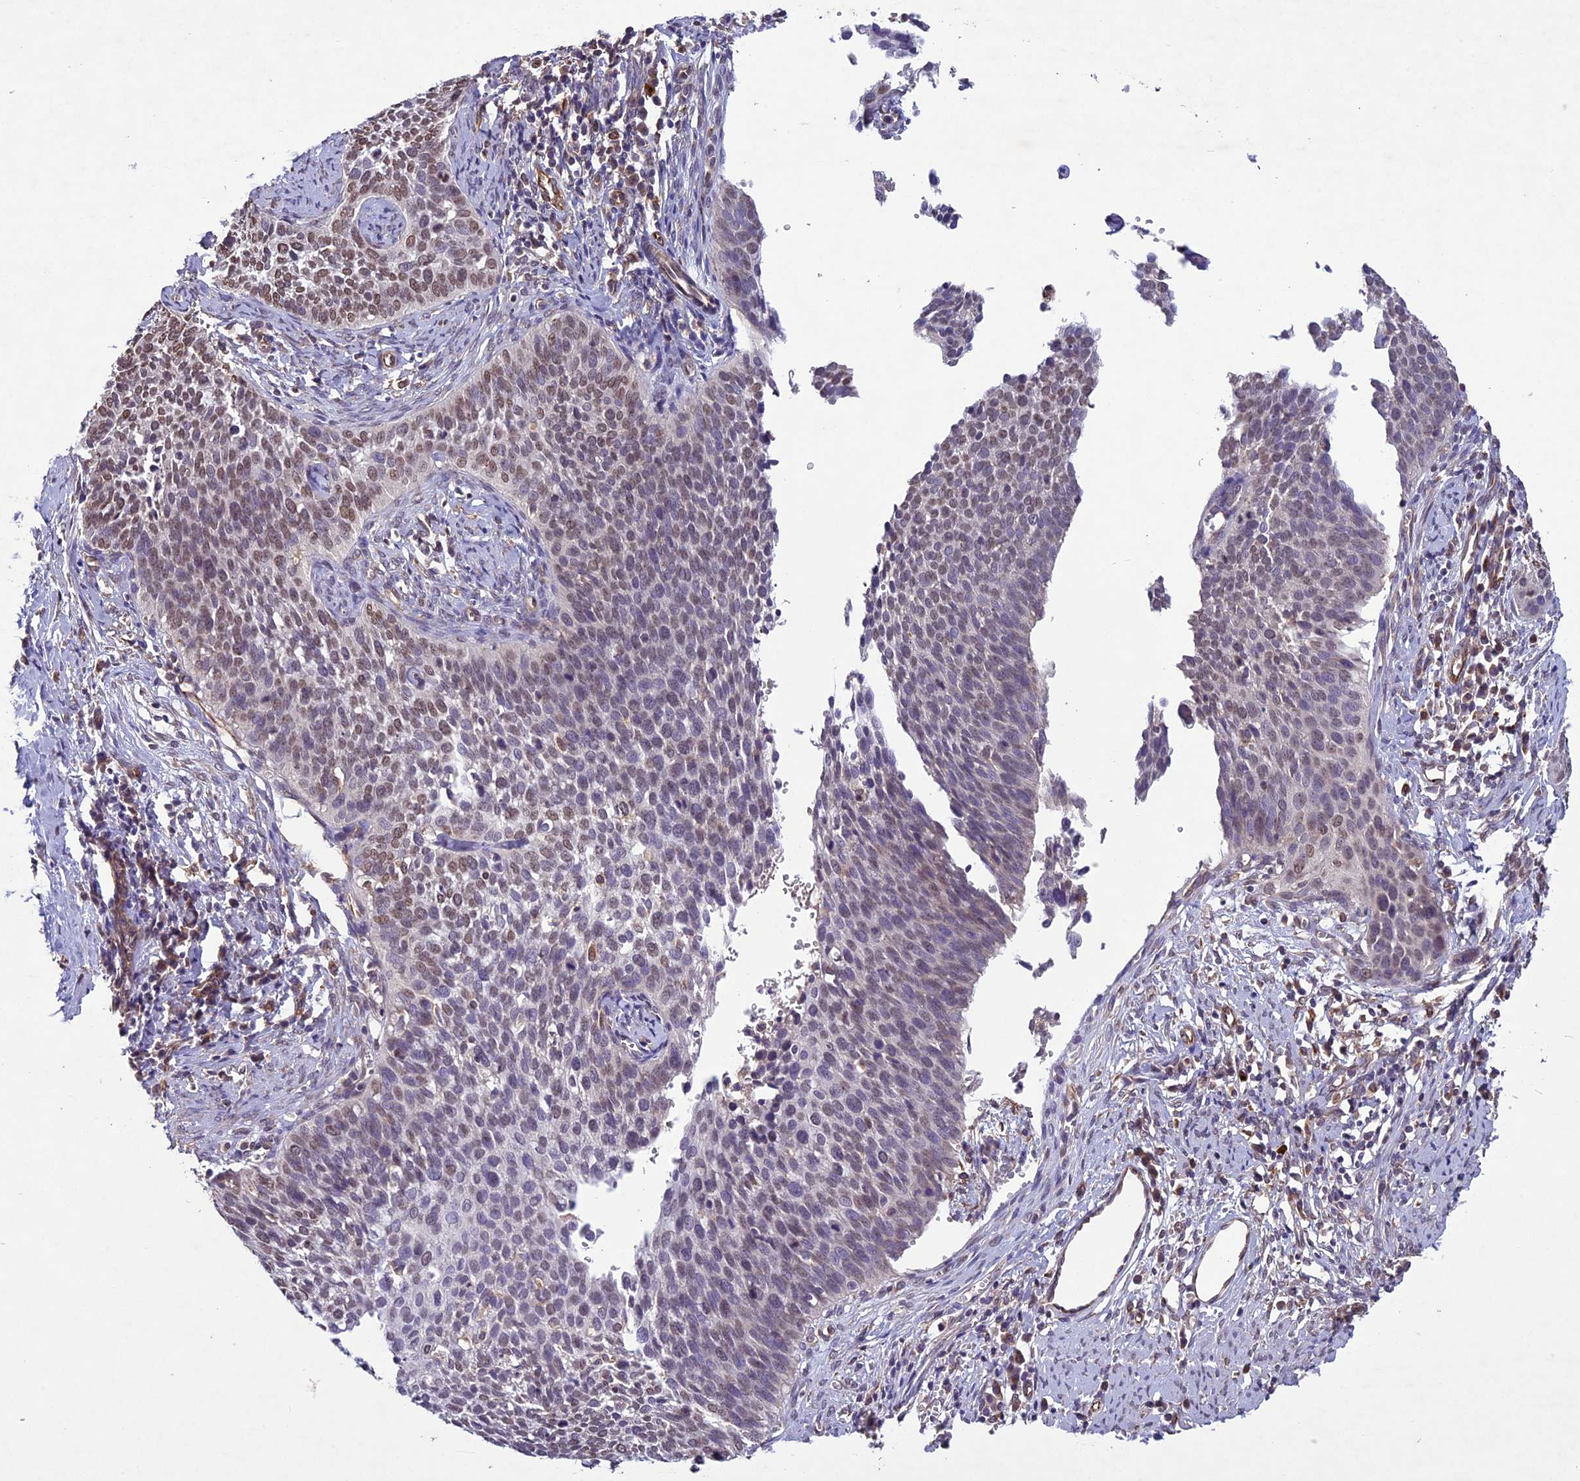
{"staining": {"intensity": "moderate", "quantity": "25%-75%", "location": "nuclear"}, "tissue": "cervical cancer", "cell_type": "Tumor cells", "image_type": "cancer", "snomed": [{"axis": "morphology", "description": "Squamous cell carcinoma, NOS"}, {"axis": "topography", "description": "Cervix"}], "caption": "IHC image of human cervical cancer stained for a protein (brown), which shows medium levels of moderate nuclear expression in approximately 25%-75% of tumor cells.", "gene": "C3orf70", "patient": {"sex": "female", "age": 34}}